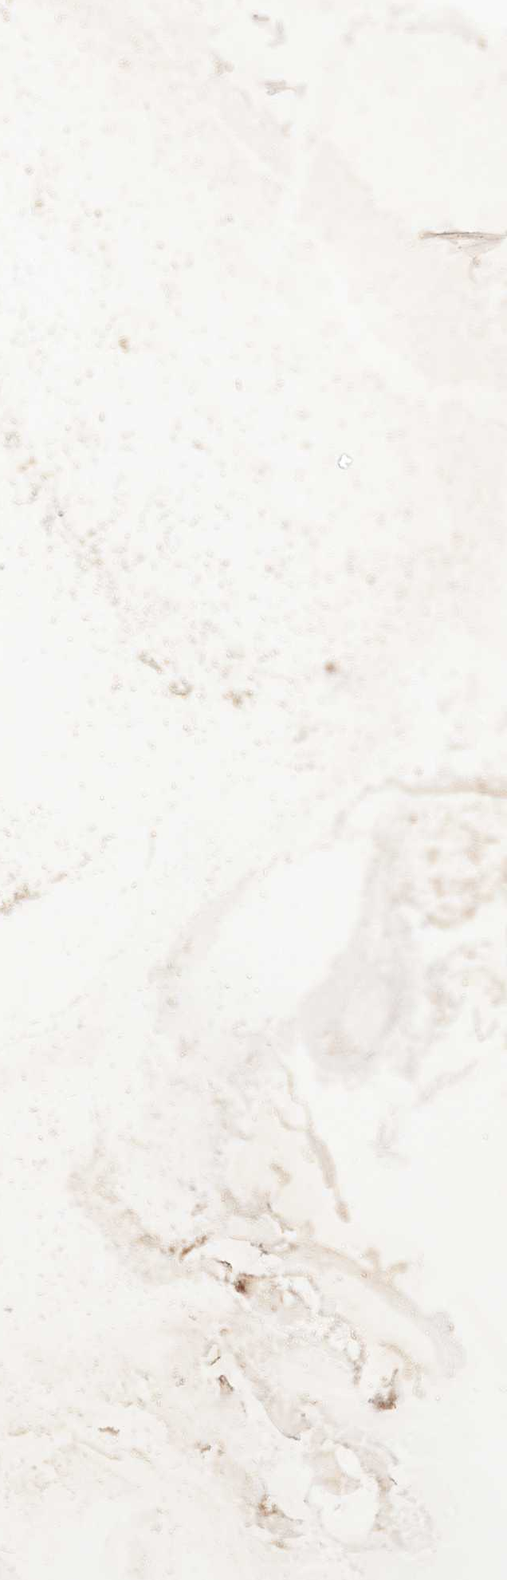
{"staining": {"intensity": "weak", "quantity": "<25%", "location": "cytoplasmic/membranous"}, "tissue": "adipose tissue", "cell_type": "Adipocytes", "image_type": "normal", "snomed": [{"axis": "morphology", "description": "Normal tissue, NOS"}, {"axis": "morphology", "description": "Adenocarcinoma, Low grade"}, {"axis": "topography", "description": "Prostate"}, {"axis": "topography", "description": "Peripheral nerve tissue"}], "caption": "DAB immunohistochemical staining of unremarkable human adipose tissue displays no significant positivity in adipocytes. (Immunohistochemistry, brightfield microscopy, high magnification).", "gene": "NUP43", "patient": {"sex": "male", "age": 63}}